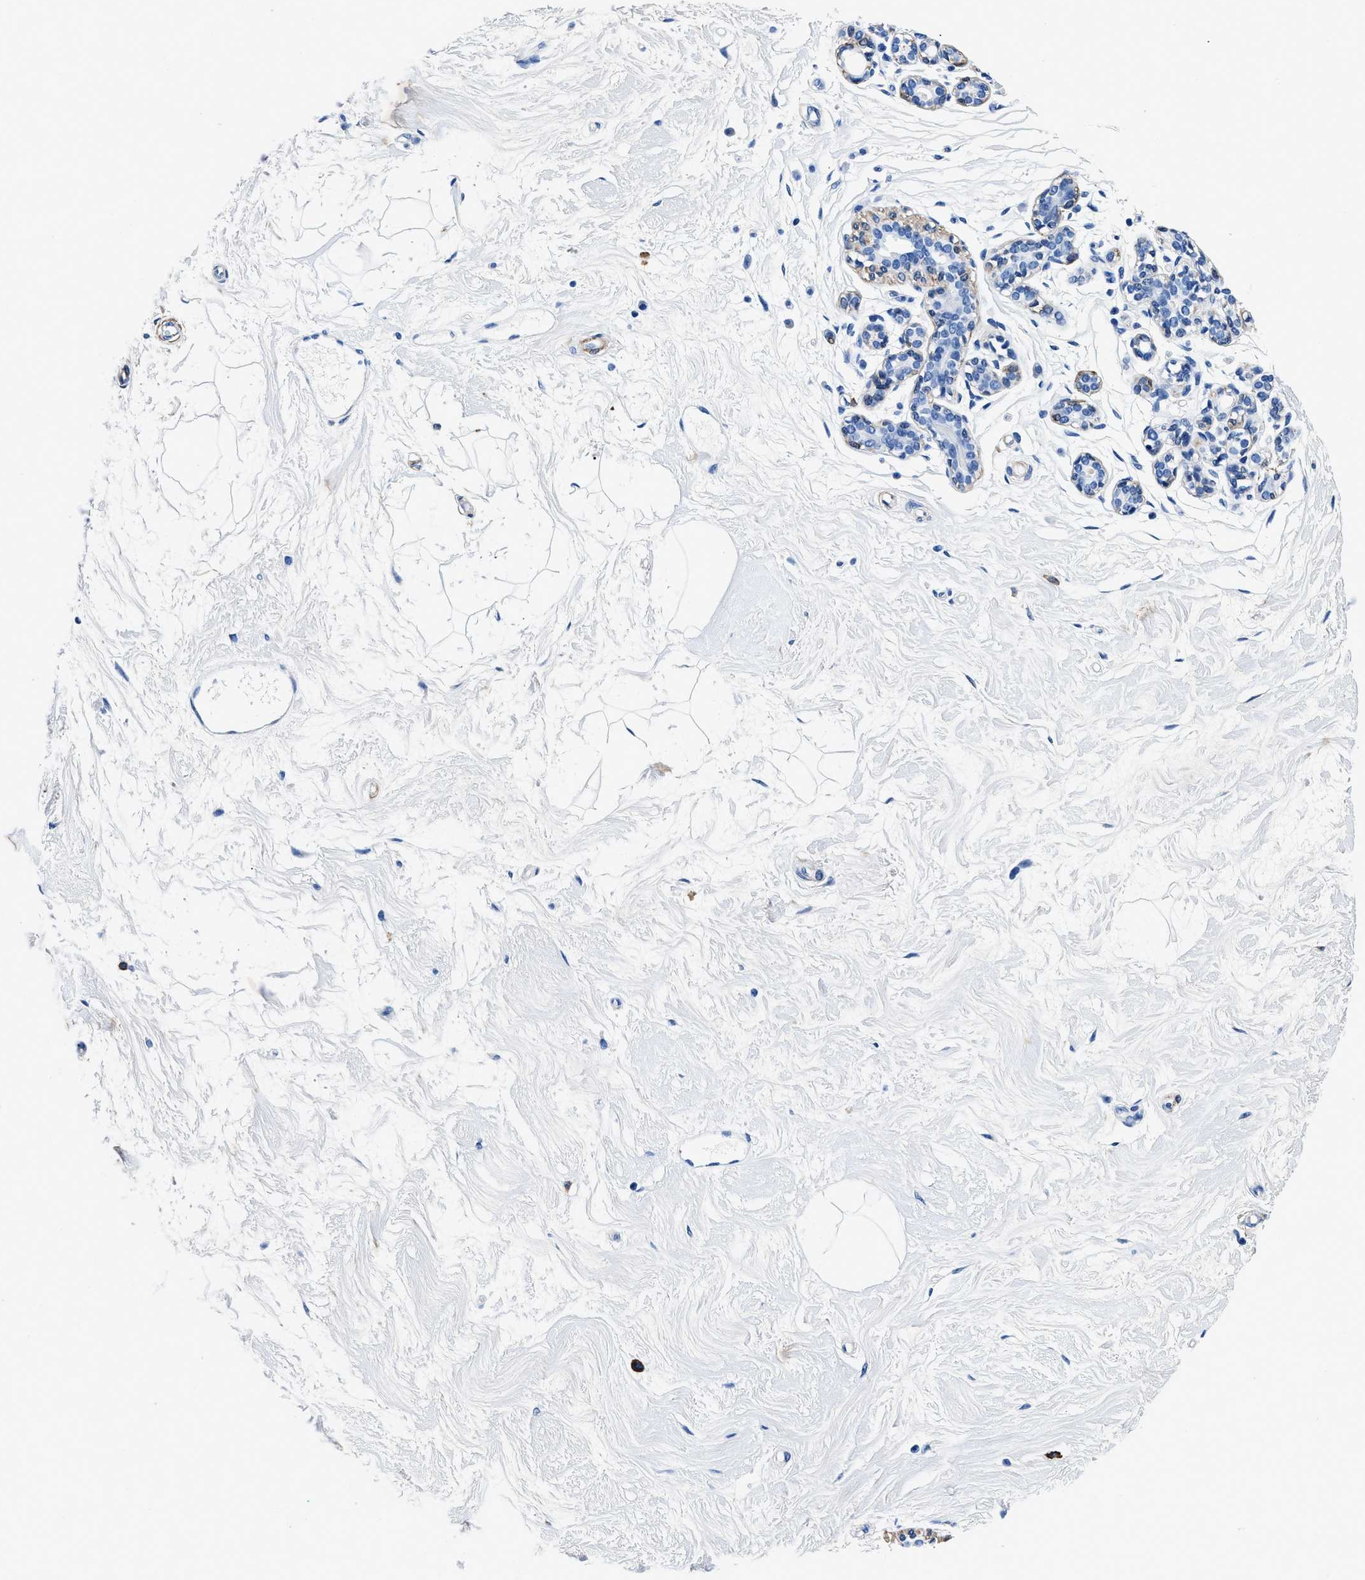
{"staining": {"intensity": "negative", "quantity": "none", "location": "none"}, "tissue": "breast", "cell_type": "Adipocytes", "image_type": "normal", "snomed": [{"axis": "morphology", "description": "Normal tissue, NOS"}, {"axis": "morphology", "description": "Lobular carcinoma"}, {"axis": "topography", "description": "Breast"}], "caption": "Human breast stained for a protein using immunohistochemistry displays no expression in adipocytes.", "gene": "TEX261", "patient": {"sex": "female", "age": 59}}